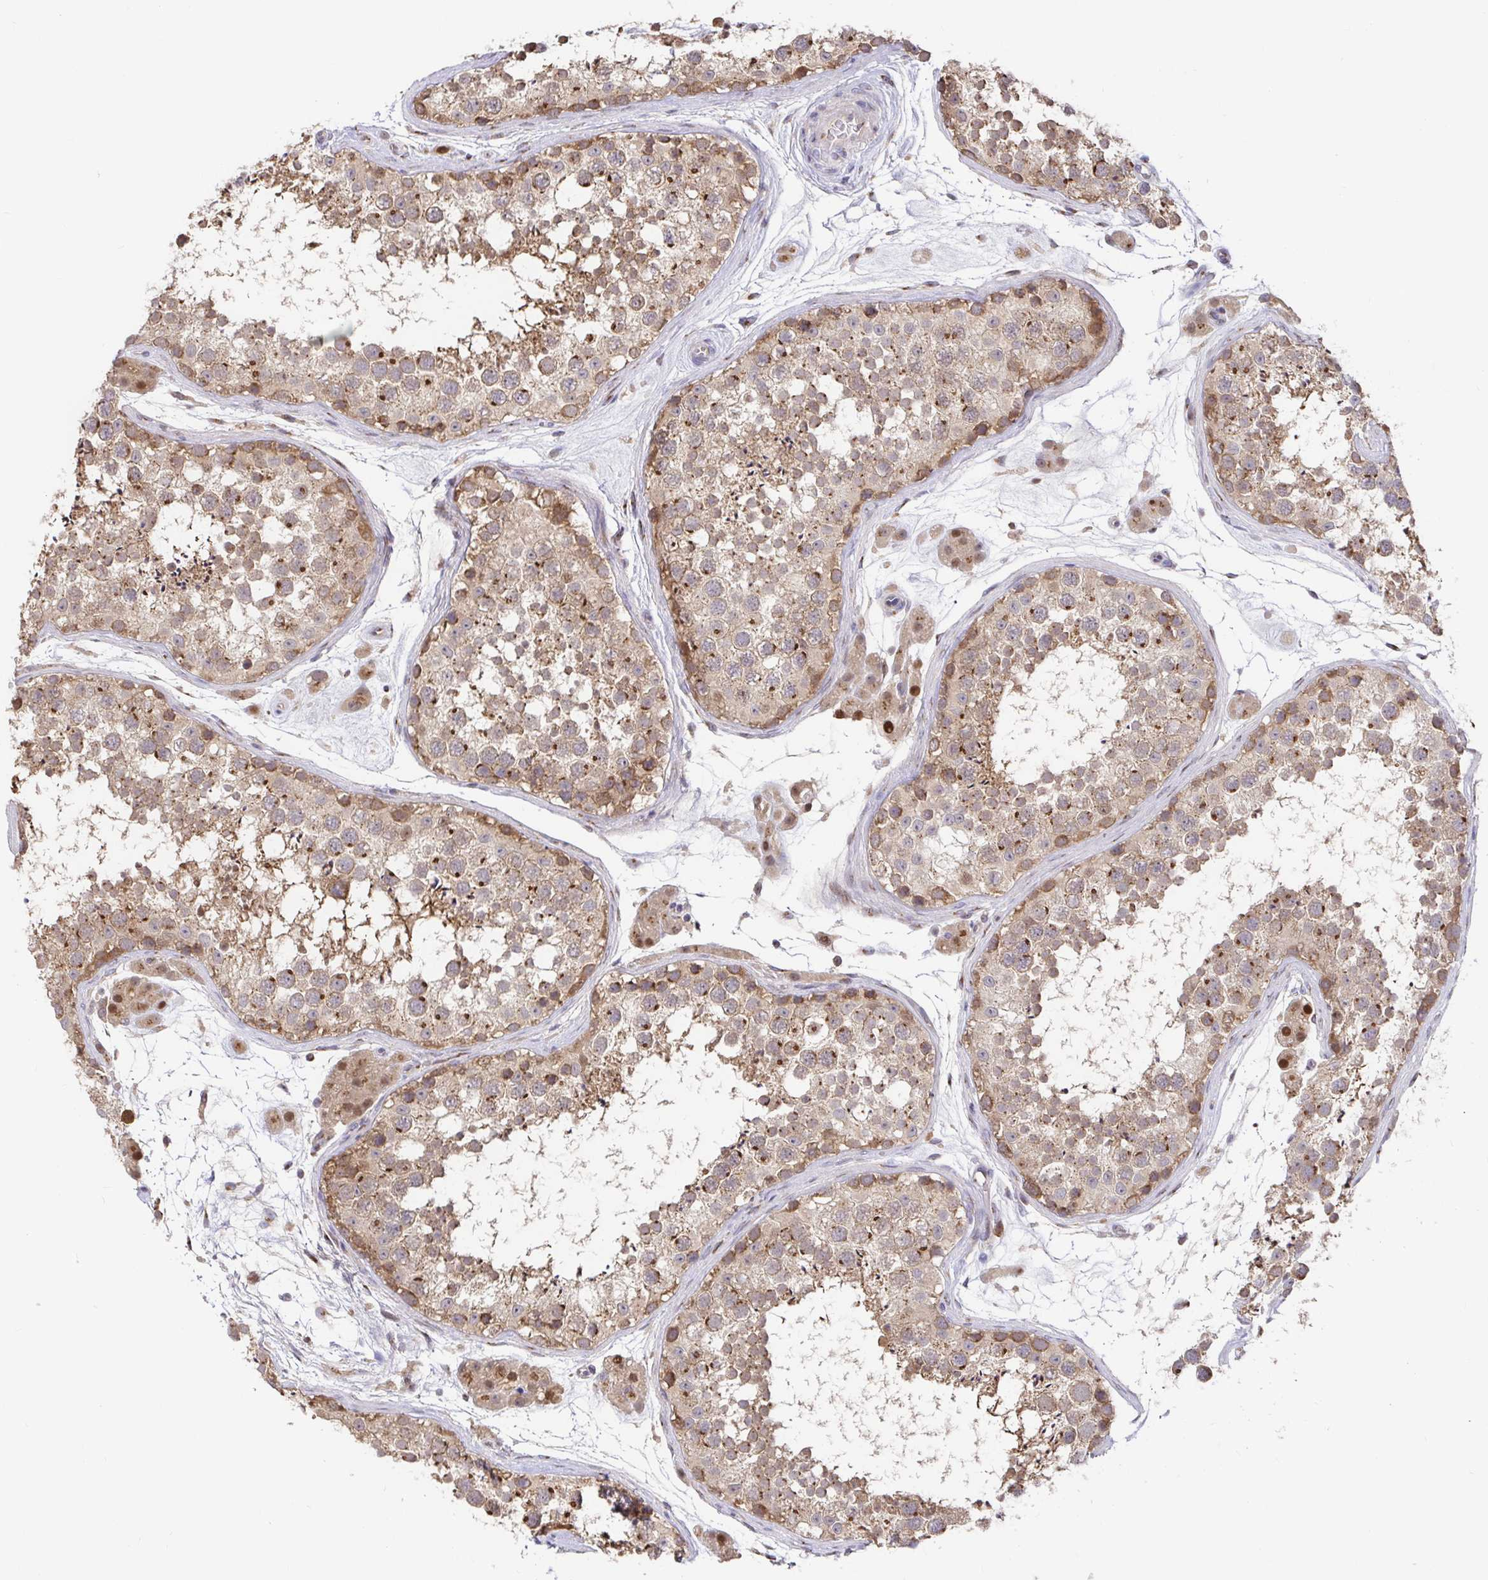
{"staining": {"intensity": "moderate", "quantity": ">75%", "location": "cytoplasmic/membranous"}, "tissue": "testis", "cell_type": "Cells in seminiferous ducts", "image_type": "normal", "snomed": [{"axis": "morphology", "description": "Normal tissue, NOS"}, {"axis": "topography", "description": "Testis"}], "caption": "IHC of unremarkable testis shows medium levels of moderate cytoplasmic/membranous positivity in approximately >75% of cells in seminiferous ducts. (Brightfield microscopy of DAB IHC at high magnification).", "gene": "ELP1", "patient": {"sex": "male", "age": 41}}